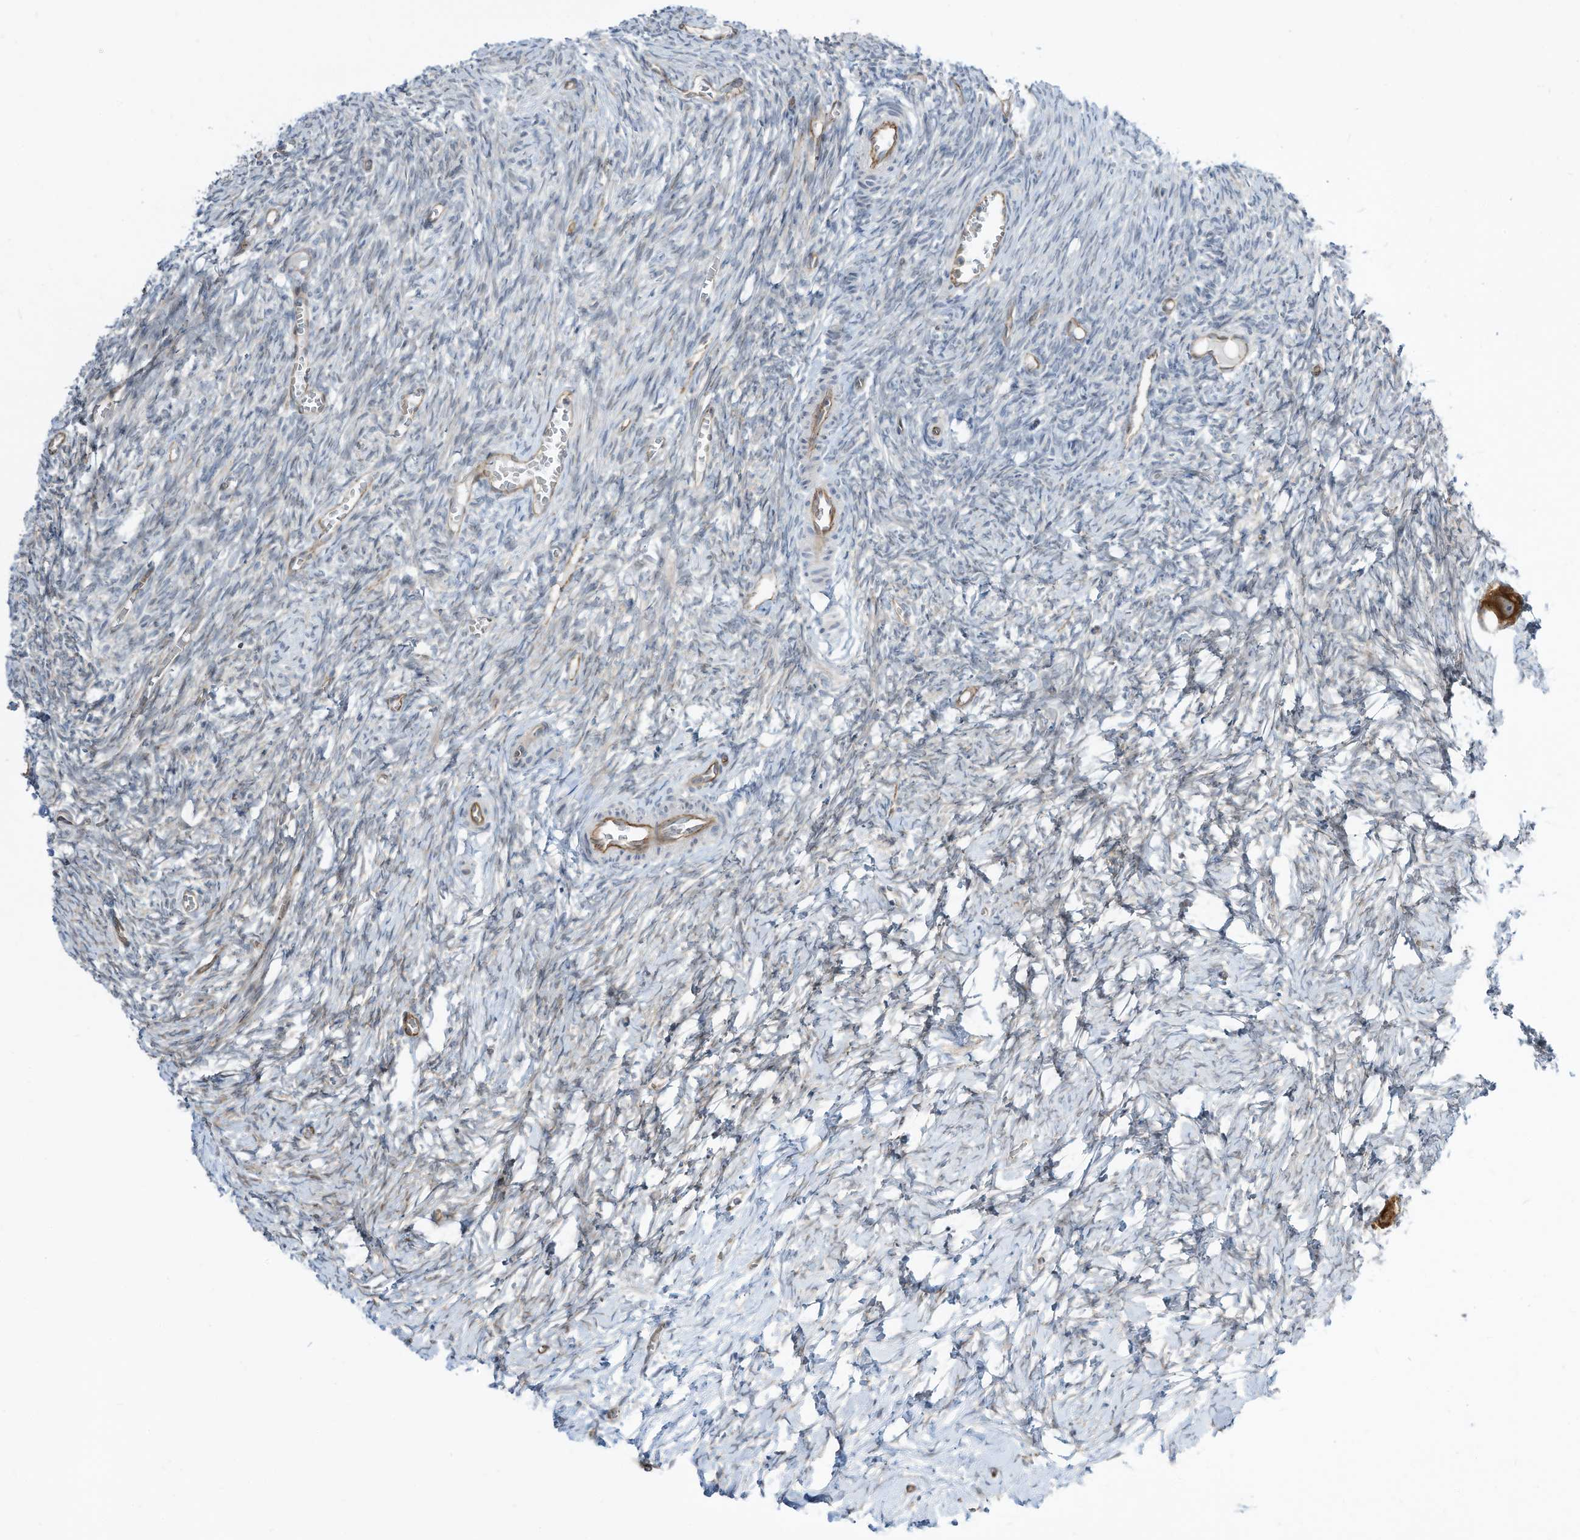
{"staining": {"intensity": "strong", "quantity": ">75%", "location": "cytoplasmic/membranous"}, "tissue": "ovary", "cell_type": "Follicle cells", "image_type": "normal", "snomed": [{"axis": "morphology", "description": "Normal tissue, NOS"}, {"axis": "topography", "description": "Ovary"}], "caption": "Strong cytoplasmic/membranous staining is present in approximately >75% of follicle cells in normal ovary. (DAB (3,3'-diaminobenzidine) = brown stain, brightfield microscopy at high magnification).", "gene": "DZIP3", "patient": {"sex": "female", "age": 27}}